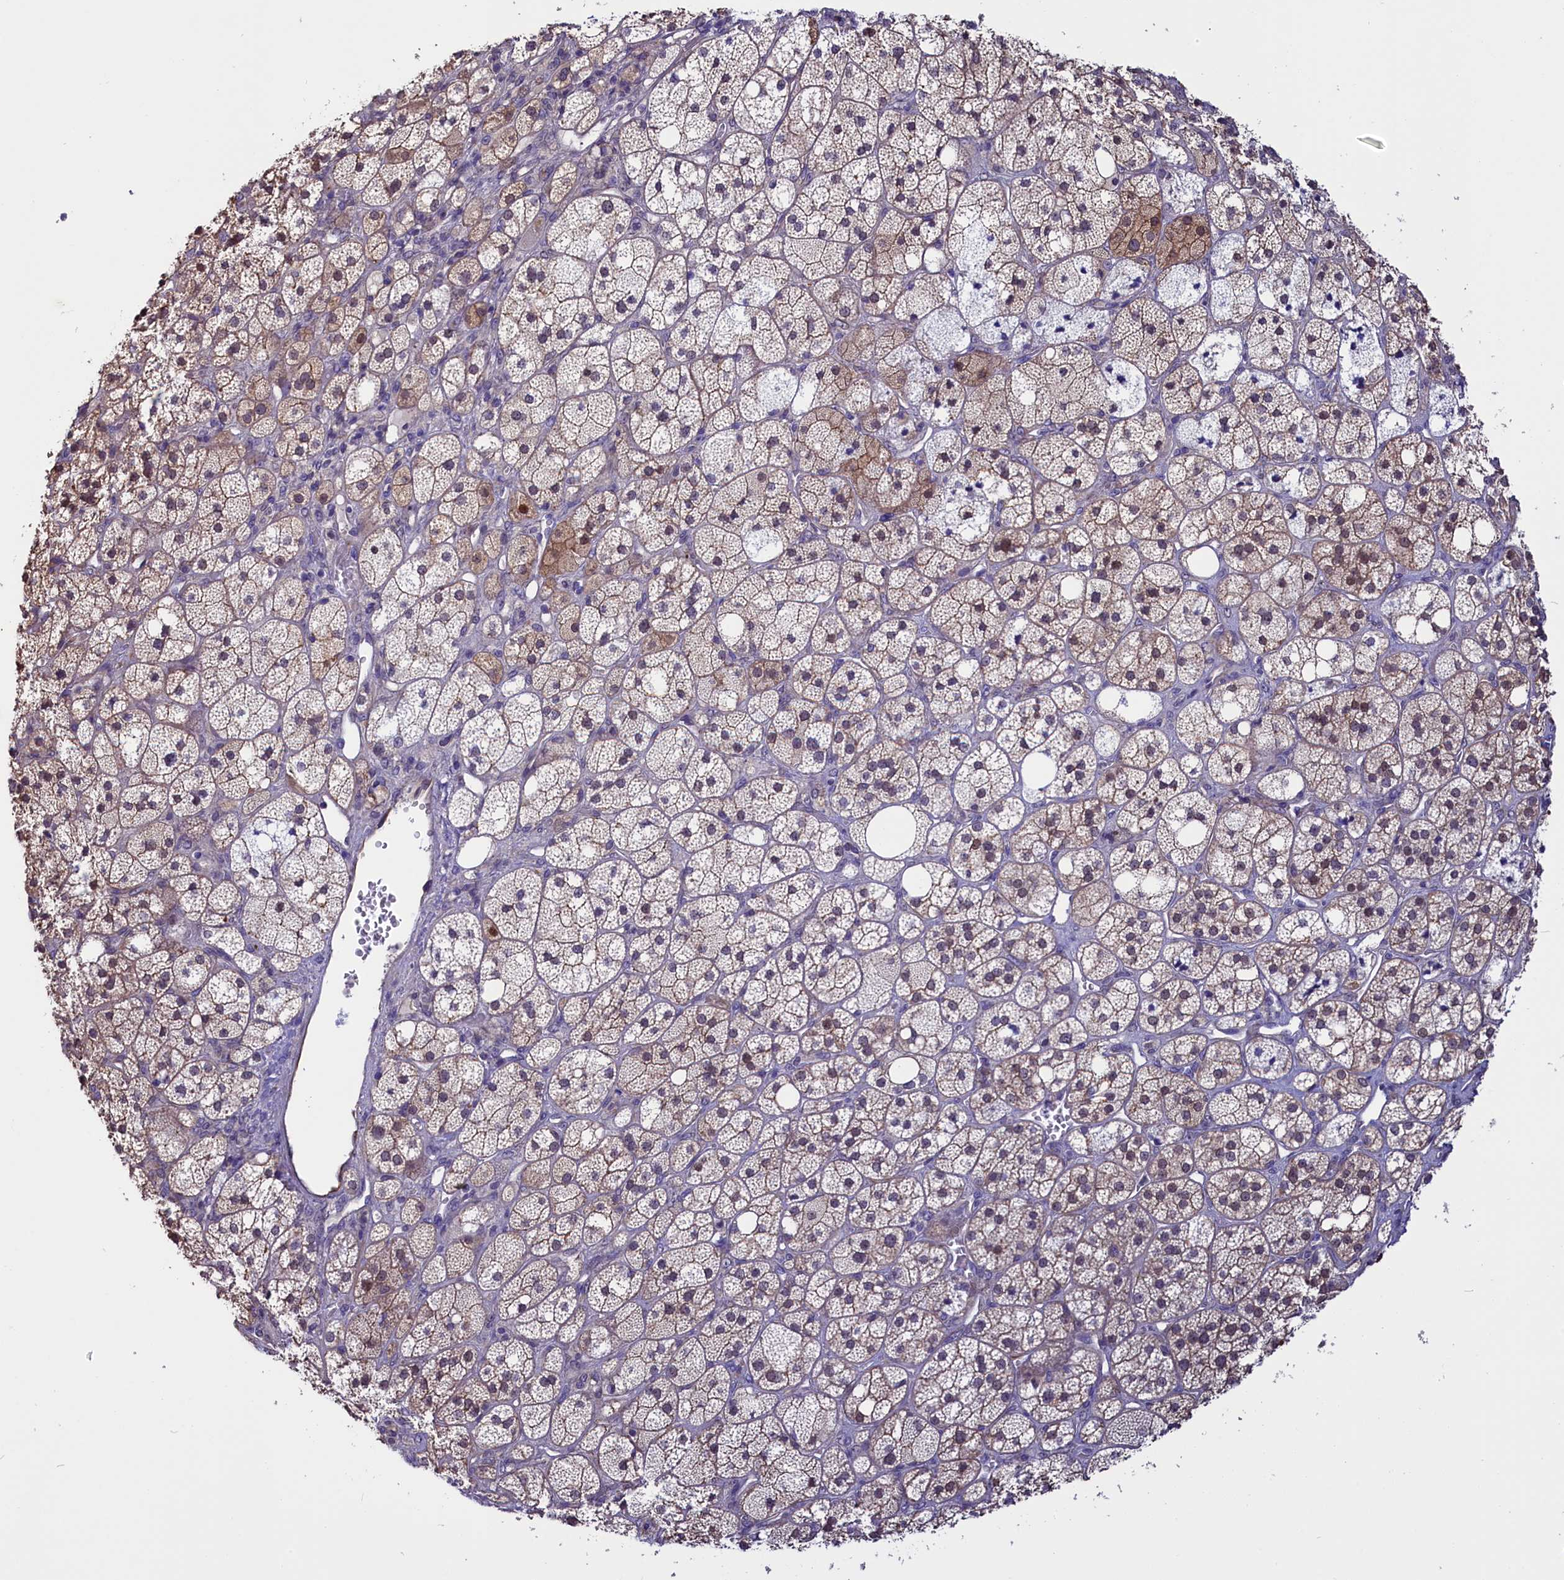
{"staining": {"intensity": "moderate", "quantity": "<25%", "location": "cytoplasmic/membranous"}, "tissue": "adrenal gland", "cell_type": "Glandular cells", "image_type": "normal", "snomed": [{"axis": "morphology", "description": "Normal tissue, NOS"}, {"axis": "topography", "description": "Adrenal gland"}], "caption": "Protein expression analysis of benign human adrenal gland reveals moderate cytoplasmic/membranous staining in approximately <25% of glandular cells. The staining was performed using DAB to visualize the protein expression in brown, while the nuclei were stained in blue with hematoxylin (Magnification: 20x).", "gene": "PDILT", "patient": {"sex": "male", "age": 61}}